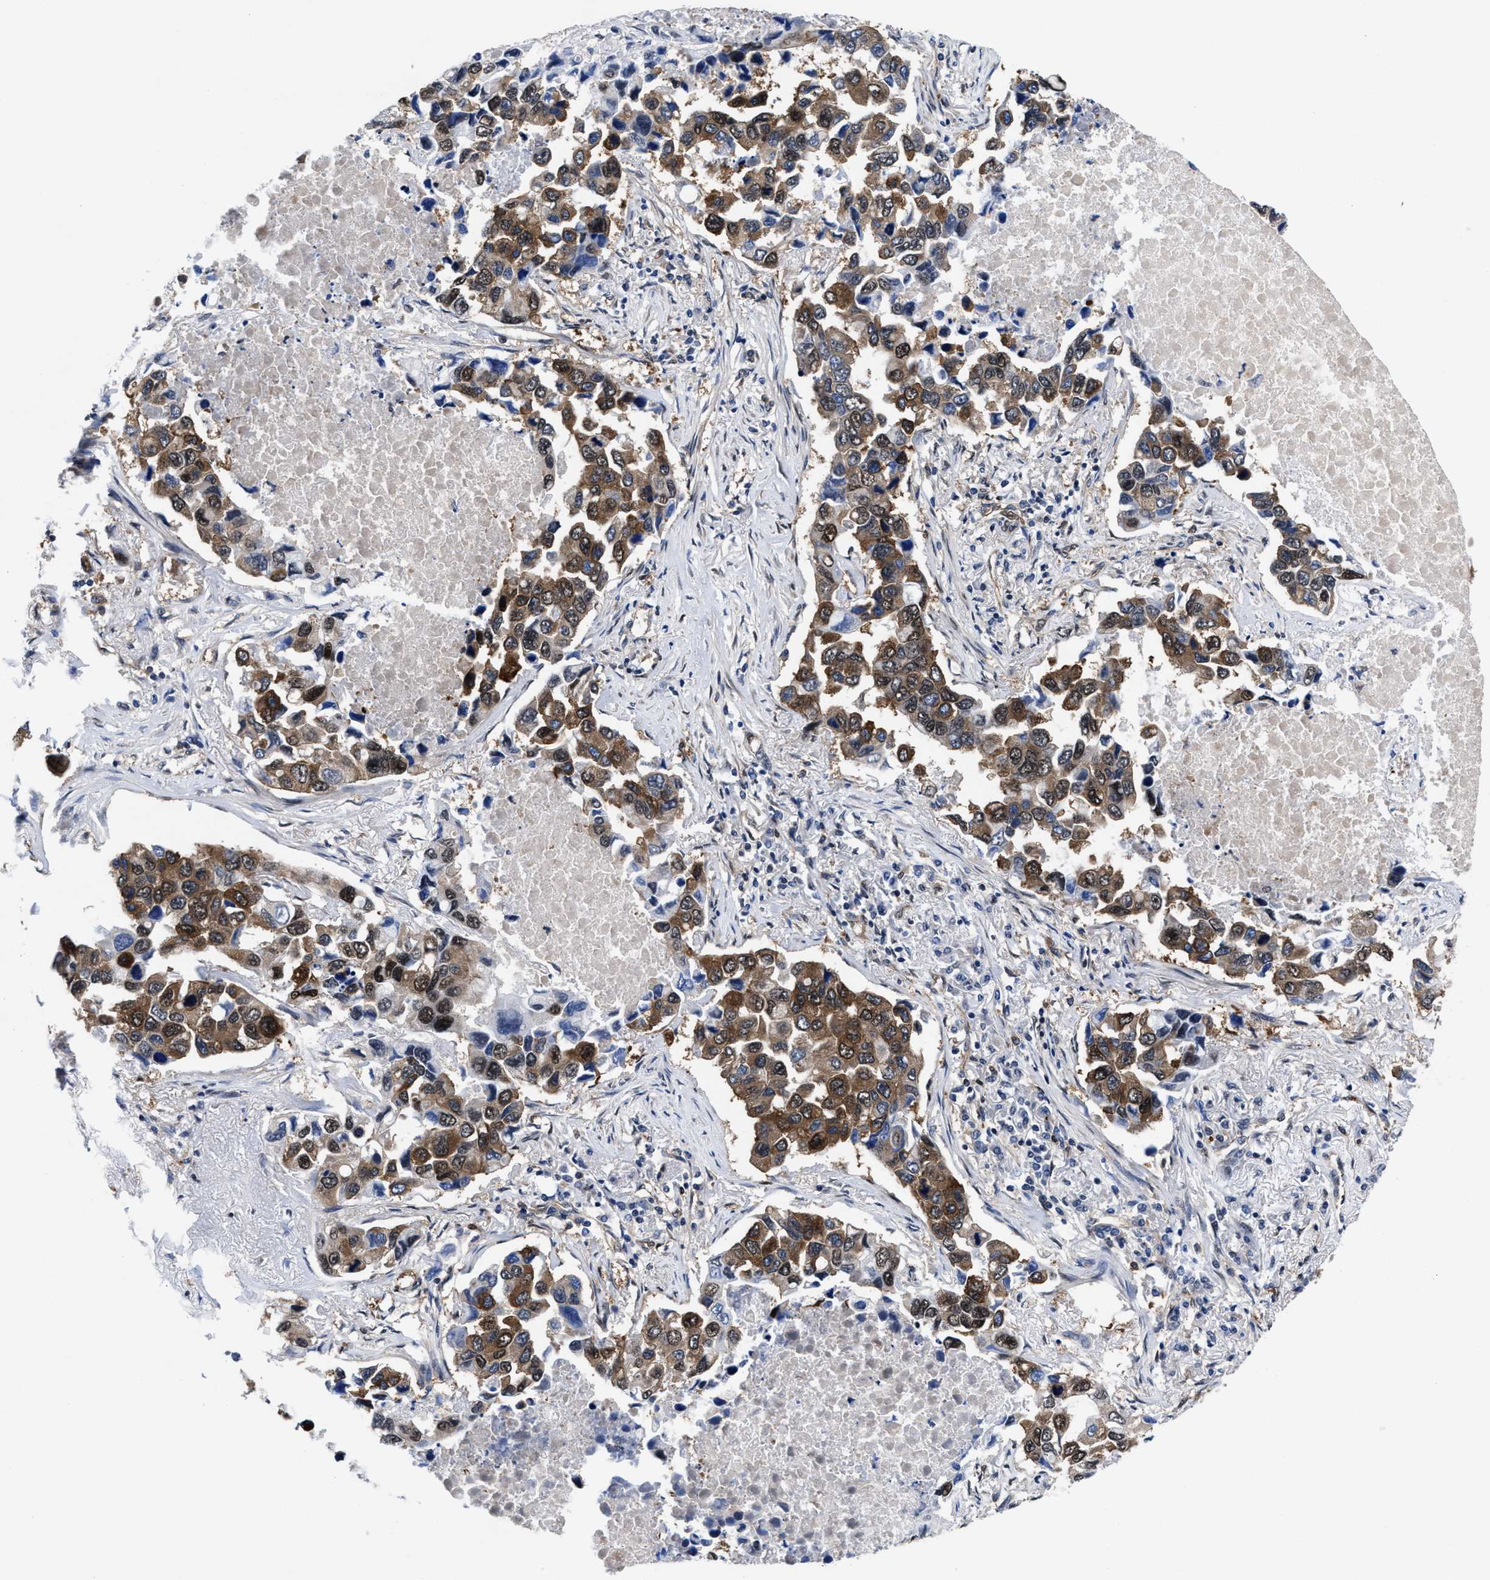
{"staining": {"intensity": "moderate", "quantity": ">75%", "location": "cytoplasmic/membranous,nuclear"}, "tissue": "lung cancer", "cell_type": "Tumor cells", "image_type": "cancer", "snomed": [{"axis": "morphology", "description": "Adenocarcinoma, NOS"}, {"axis": "topography", "description": "Lung"}], "caption": "Brown immunohistochemical staining in human lung cancer reveals moderate cytoplasmic/membranous and nuclear expression in approximately >75% of tumor cells. The protein of interest is shown in brown color, while the nuclei are stained blue.", "gene": "ACLY", "patient": {"sex": "male", "age": 64}}